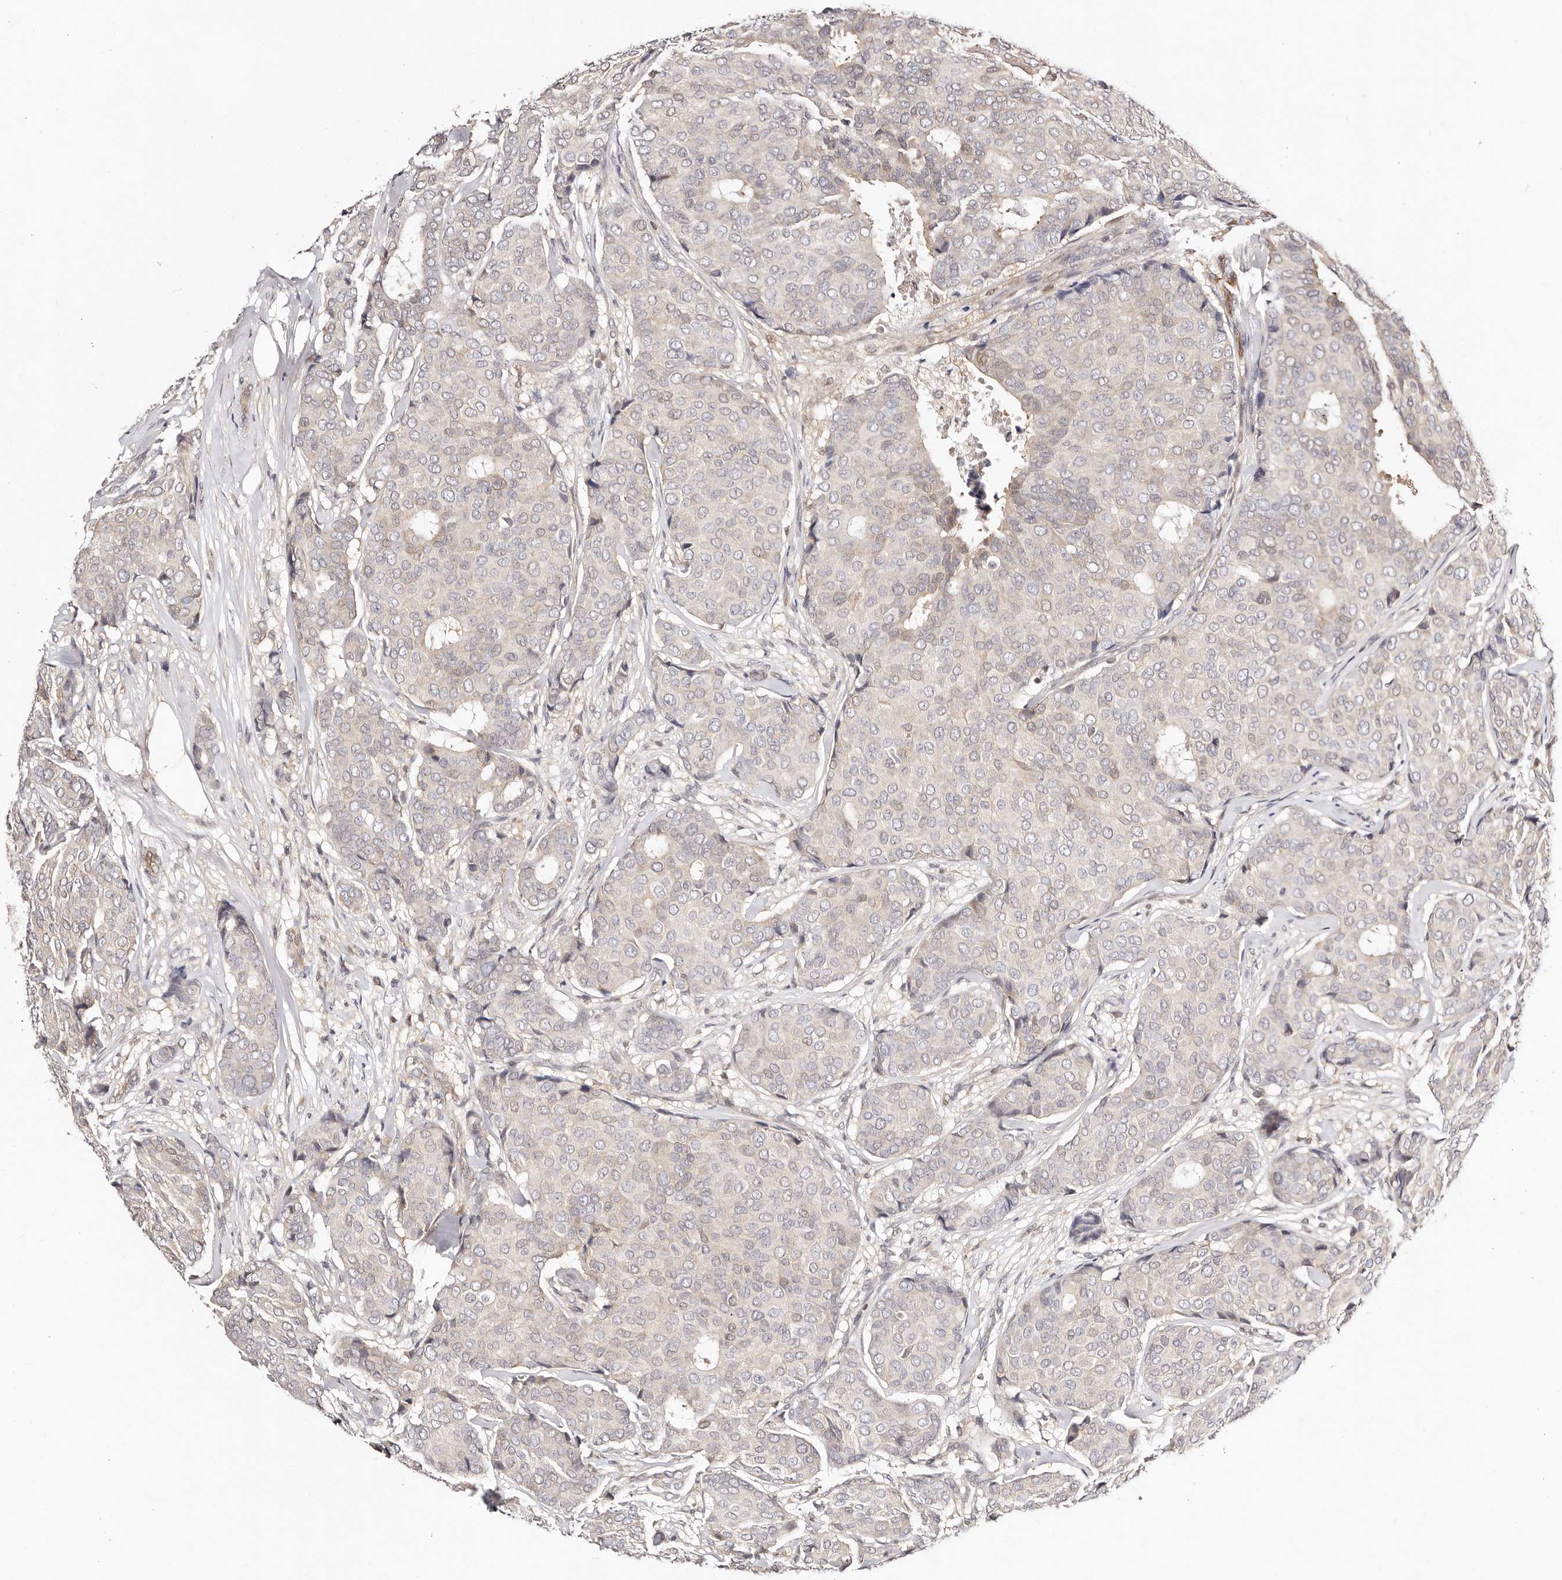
{"staining": {"intensity": "weak", "quantity": "<25%", "location": "cytoplasmic/membranous"}, "tissue": "breast cancer", "cell_type": "Tumor cells", "image_type": "cancer", "snomed": [{"axis": "morphology", "description": "Duct carcinoma"}, {"axis": "topography", "description": "Breast"}], "caption": "Tumor cells are negative for protein expression in human breast cancer (invasive ductal carcinoma).", "gene": "STAT5A", "patient": {"sex": "female", "age": 75}}